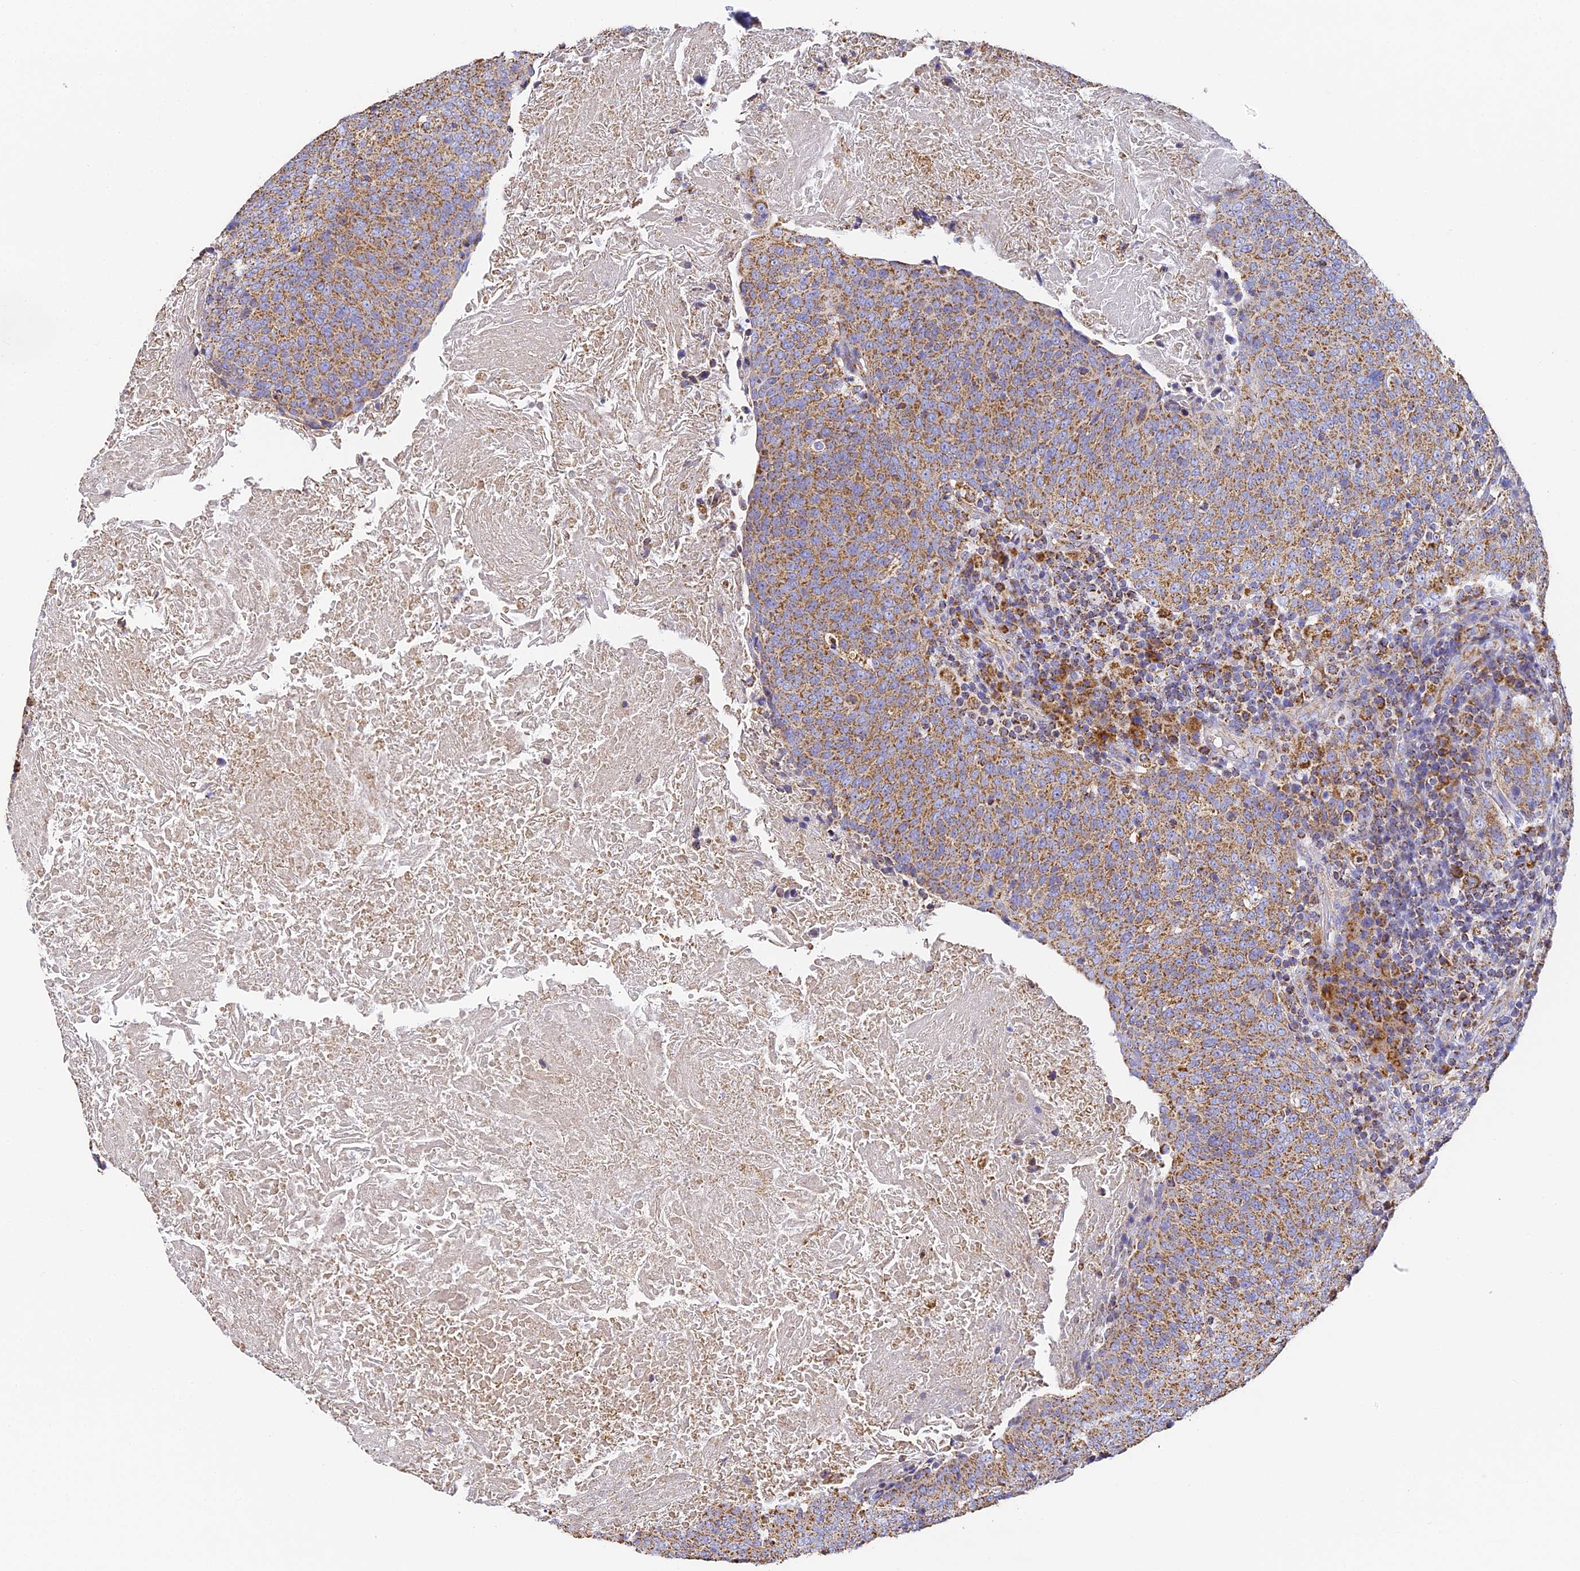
{"staining": {"intensity": "moderate", "quantity": ">75%", "location": "cytoplasmic/membranous"}, "tissue": "head and neck cancer", "cell_type": "Tumor cells", "image_type": "cancer", "snomed": [{"axis": "morphology", "description": "Squamous cell carcinoma, NOS"}, {"axis": "morphology", "description": "Squamous cell carcinoma, metastatic, NOS"}, {"axis": "topography", "description": "Lymph node"}, {"axis": "topography", "description": "Head-Neck"}], "caption": "An image of head and neck metastatic squamous cell carcinoma stained for a protein displays moderate cytoplasmic/membranous brown staining in tumor cells.", "gene": "COX6C", "patient": {"sex": "male", "age": 62}}